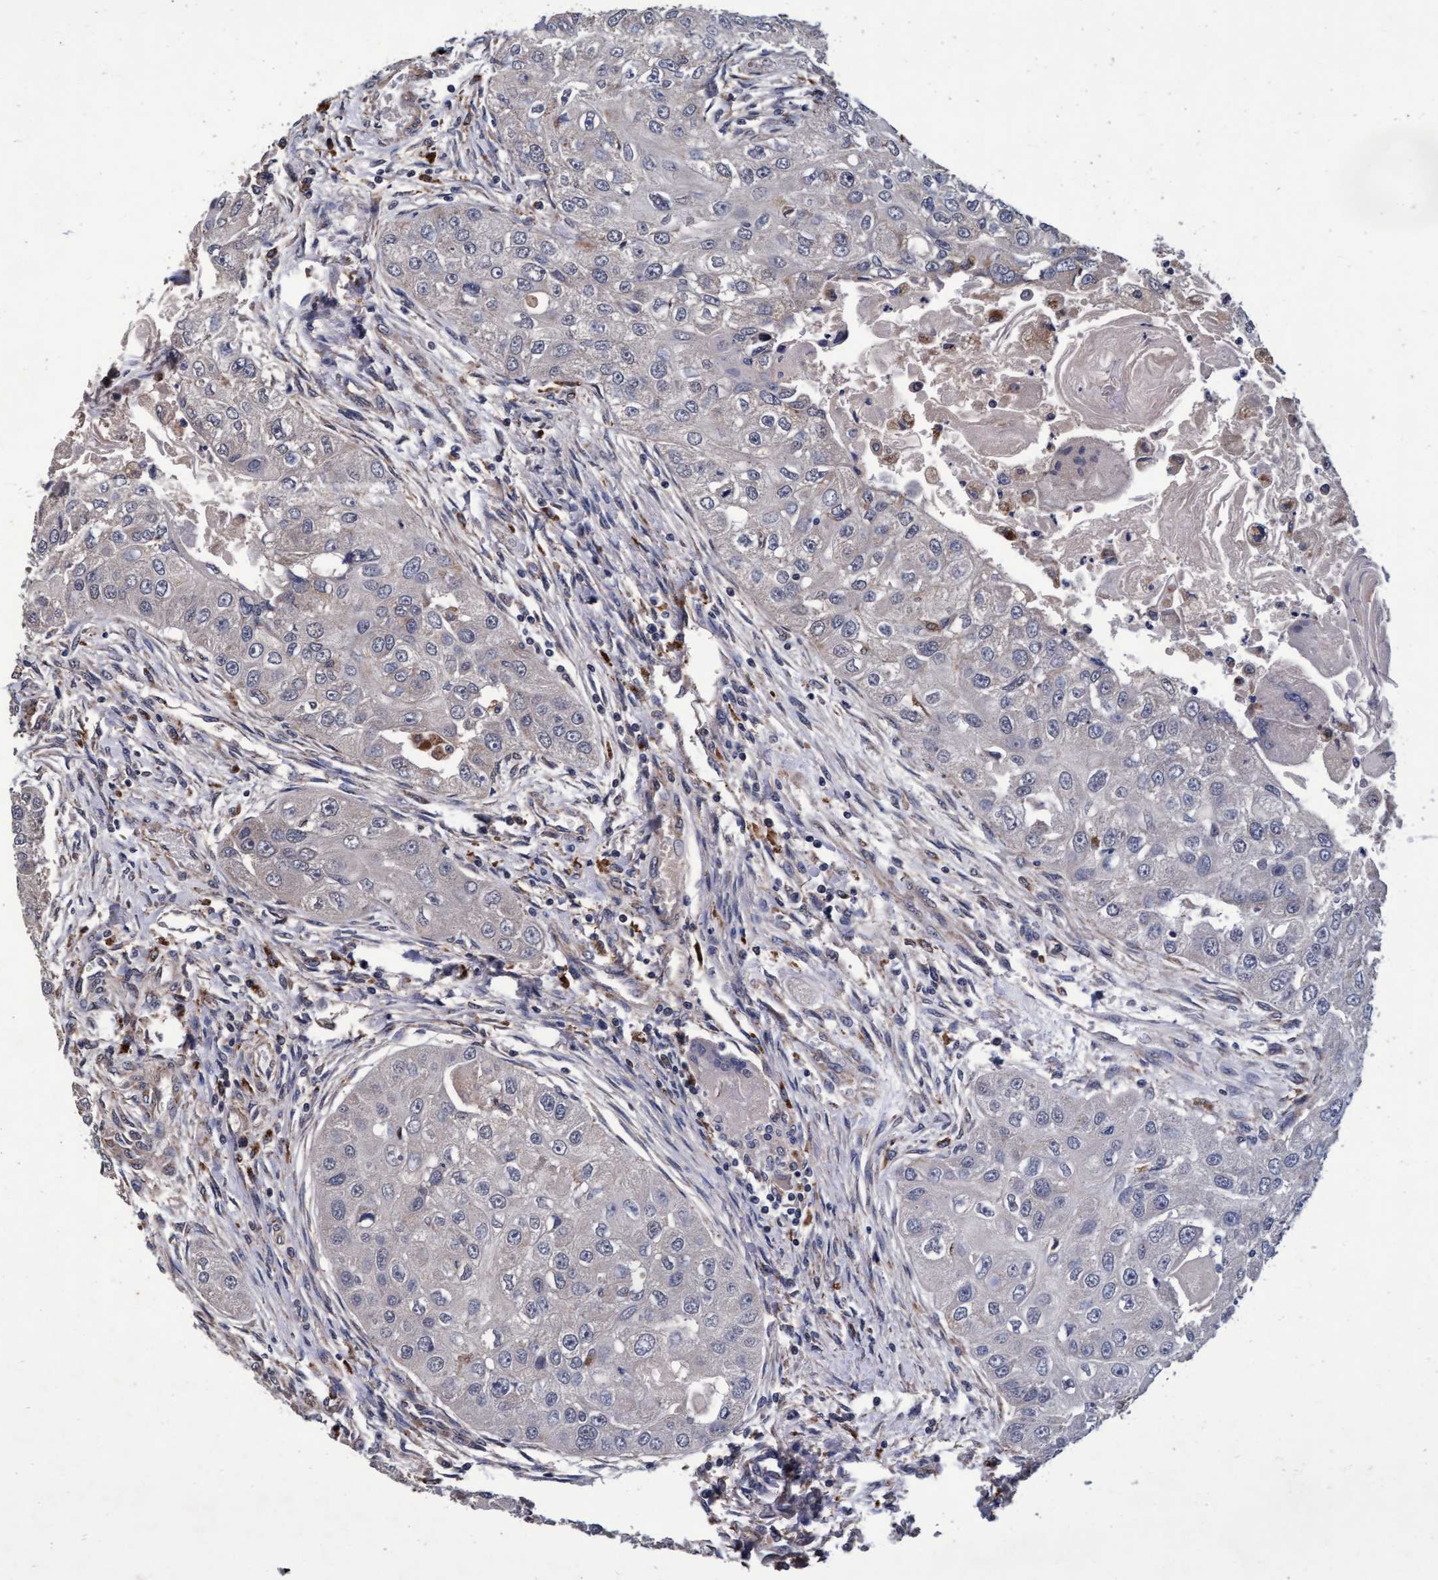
{"staining": {"intensity": "negative", "quantity": "none", "location": "none"}, "tissue": "head and neck cancer", "cell_type": "Tumor cells", "image_type": "cancer", "snomed": [{"axis": "morphology", "description": "Normal tissue, NOS"}, {"axis": "morphology", "description": "Squamous cell carcinoma, NOS"}, {"axis": "topography", "description": "Skeletal muscle"}, {"axis": "topography", "description": "Head-Neck"}], "caption": "High power microscopy photomicrograph of an IHC micrograph of head and neck cancer, revealing no significant positivity in tumor cells.", "gene": "CPQ", "patient": {"sex": "male", "age": 51}}